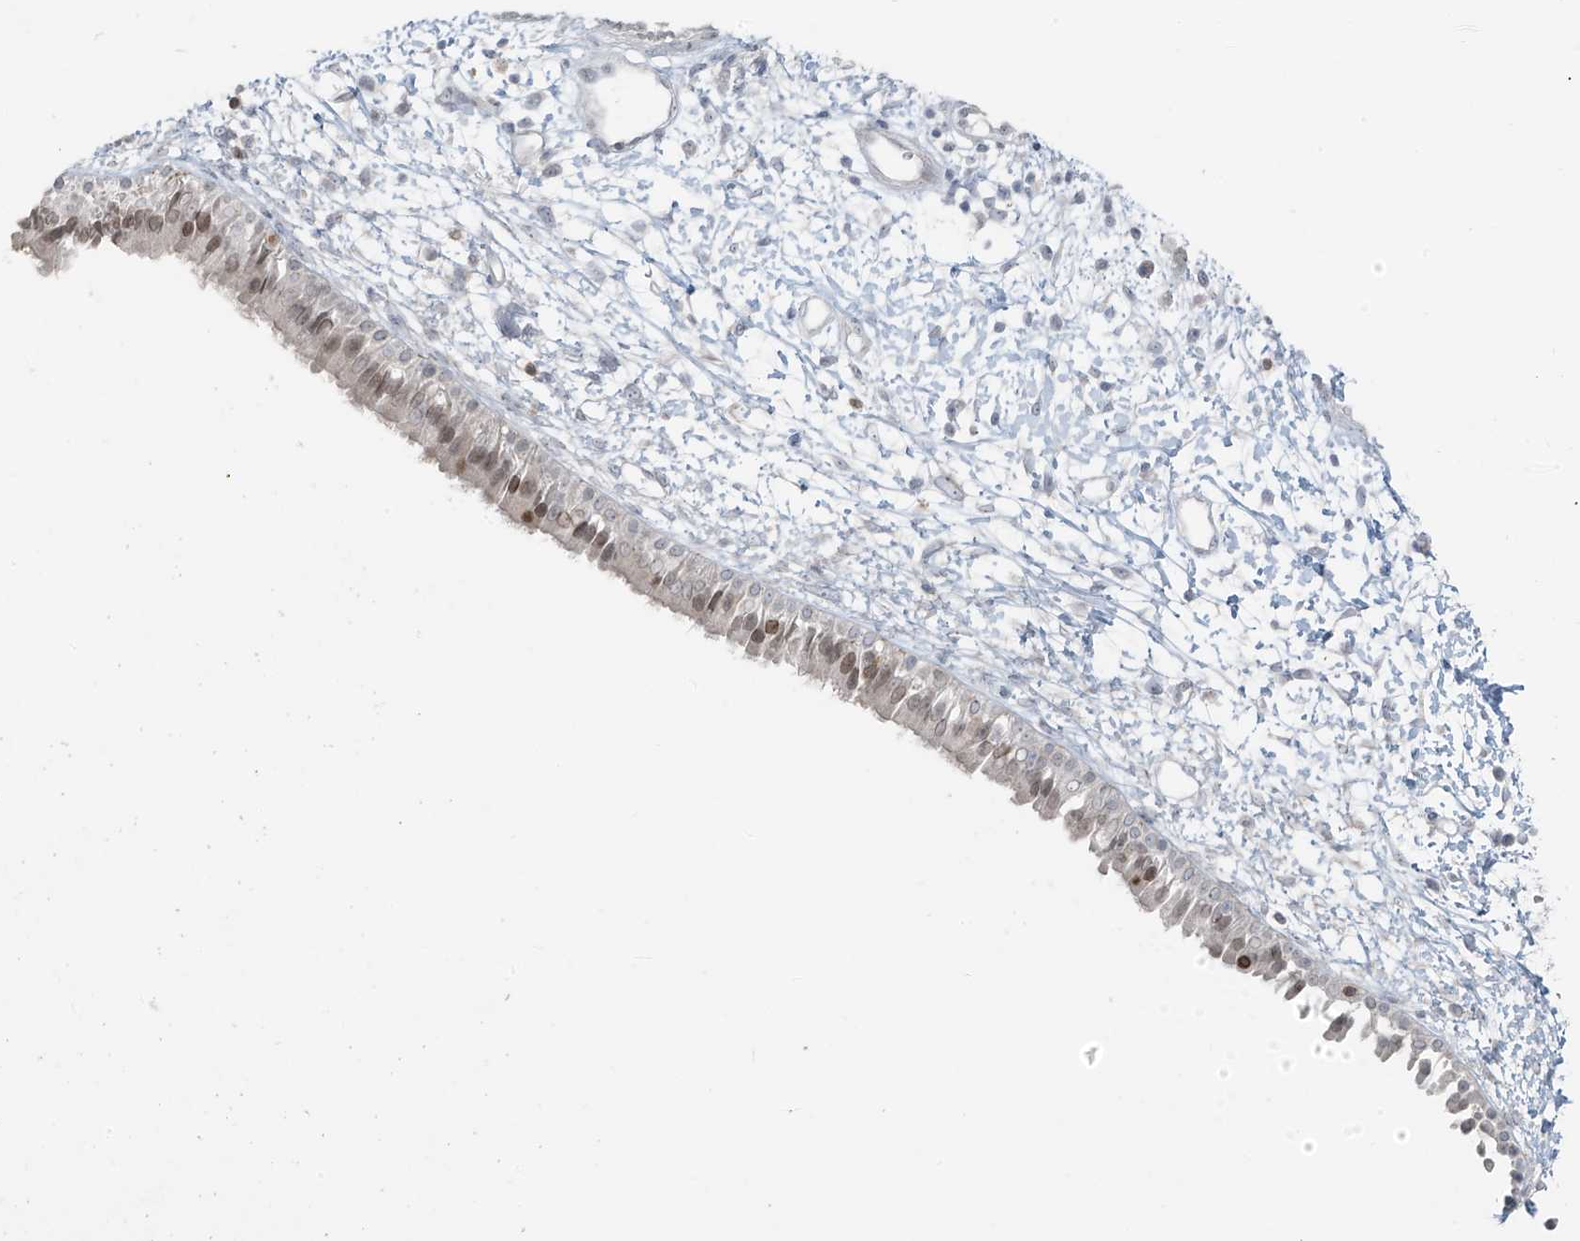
{"staining": {"intensity": "moderate", "quantity": ">75%", "location": "nuclear"}, "tissue": "nasopharynx", "cell_type": "Respiratory epithelial cells", "image_type": "normal", "snomed": [{"axis": "morphology", "description": "Normal tissue, NOS"}, {"axis": "topography", "description": "Nasopharynx"}], "caption": "Nasopharynx stained with DAB (3,3'-diaminobenzidine) IHC shows medium levels of moderate nuclear staining in about >75% of respiratory epithelial cells.", "gene": "PRDM6", "patient": {"sex": "male", "age": 22}}